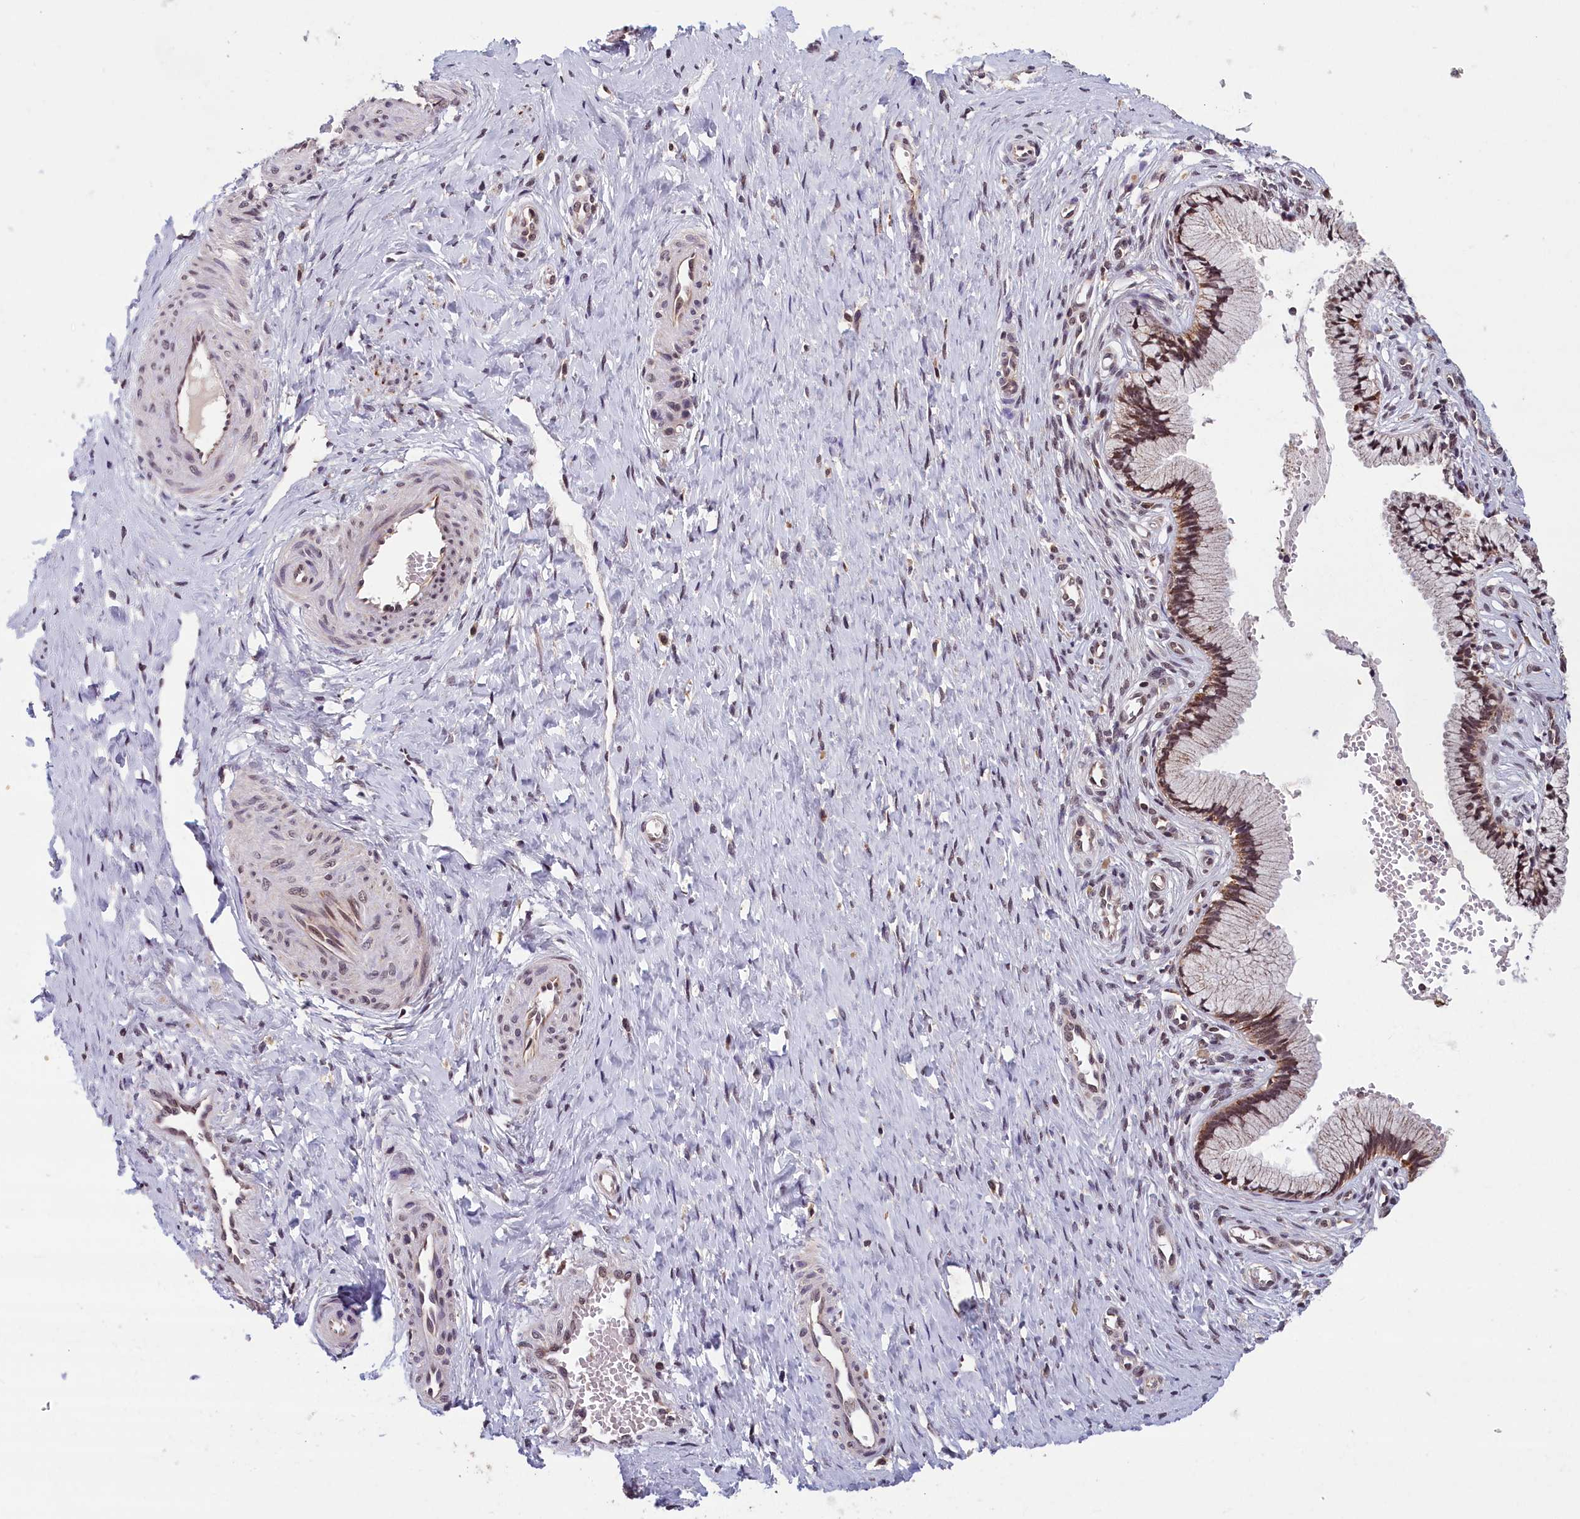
{"staining": {"intensity": "strong", "quantity": "25%-75%", "location": "nuclear"}, "tissue": "cervix", "cell_type": "Glandular cells", "image_type": "normal", "snomed": [{"axis": "morphology", "description": "Normal tissue, NOS"}, {"axis": "topography", "description": "Cervix"}], "caption": "Protein expression analysis of unremarkable human cervix reveals strong nuclear positivity in about 25%-75% of glandular cells.", "gene": "KCNK6", "patient": {"sex": "female", "age": 36}}